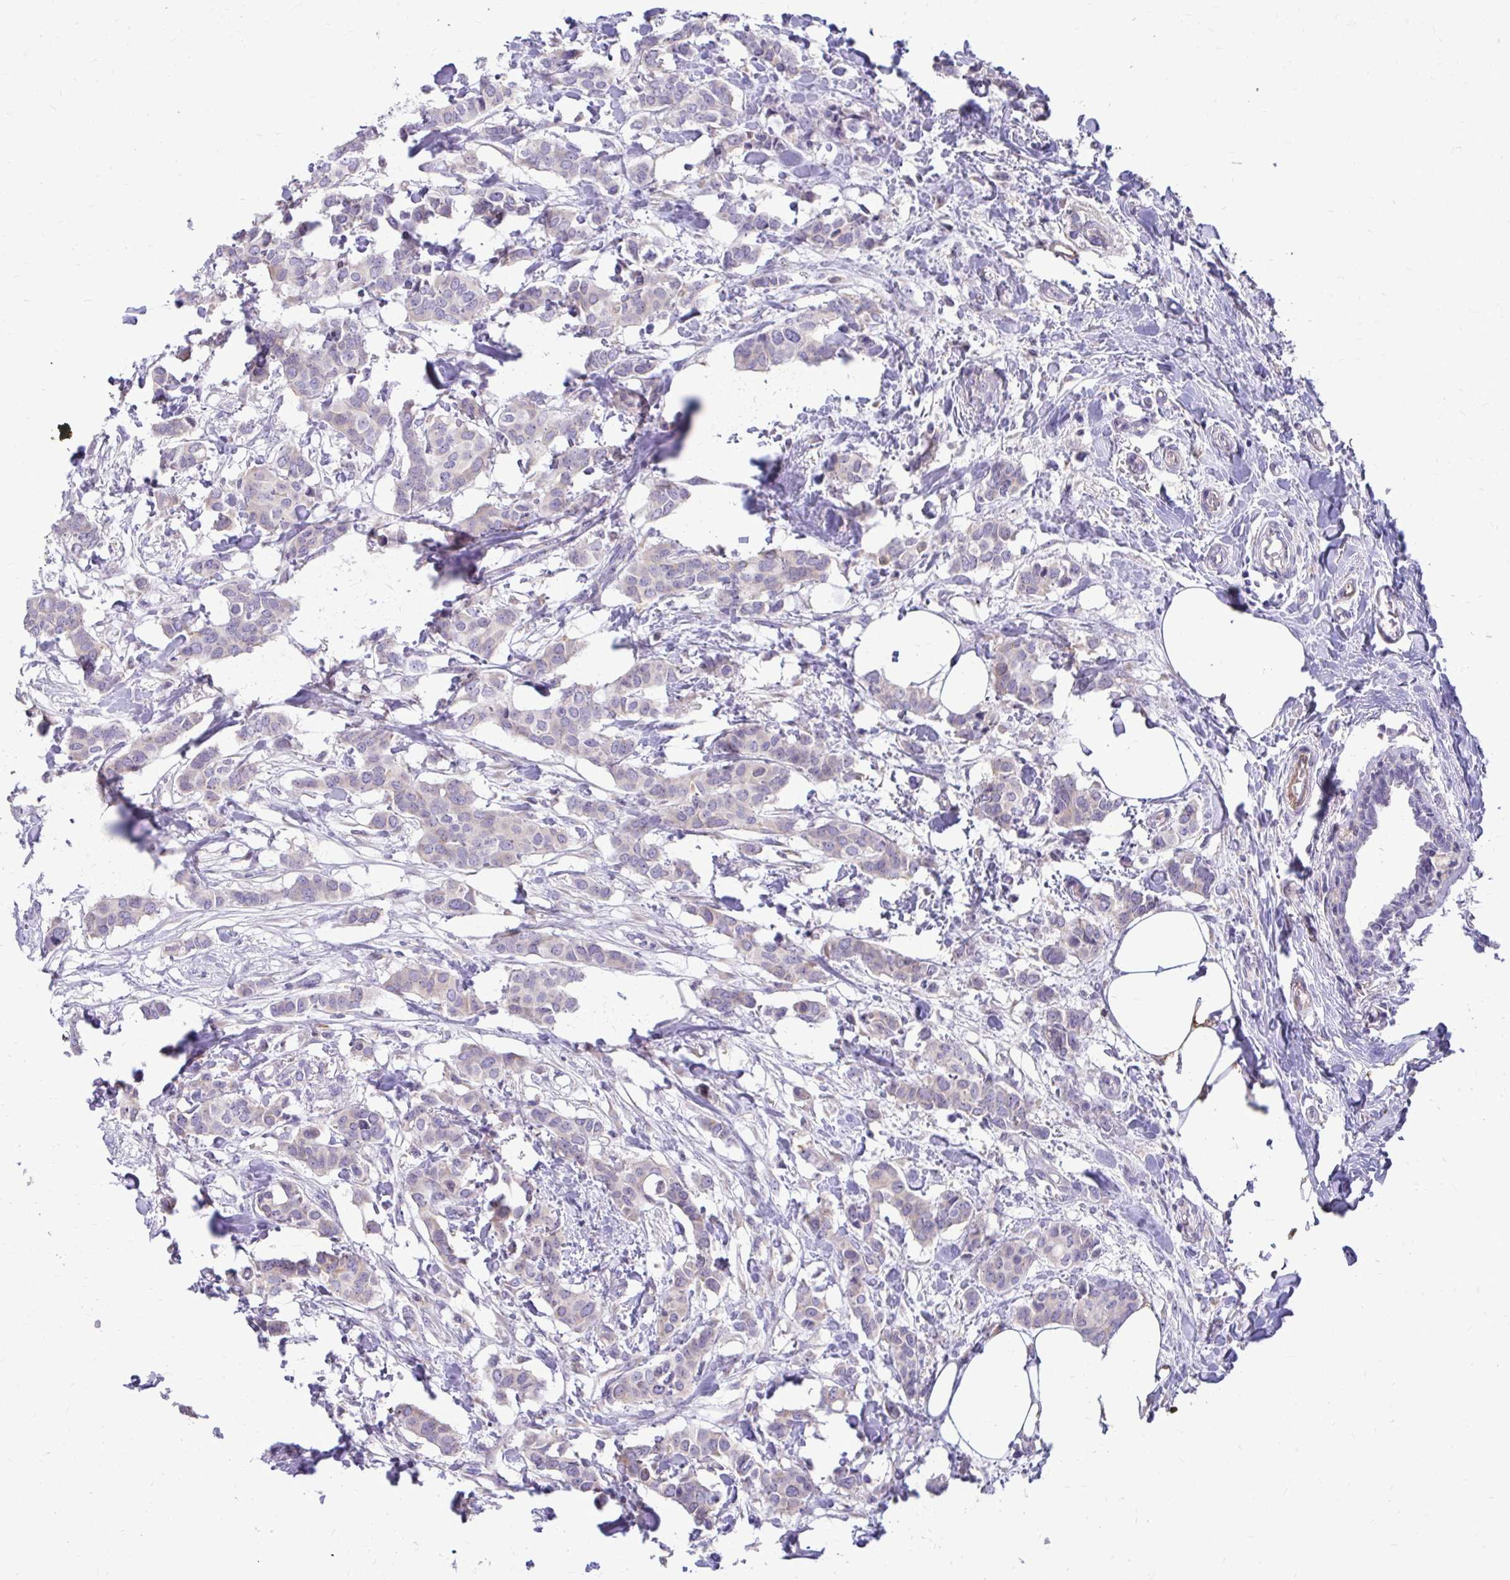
{"staining": {"intensity": "negative", "quantity": "none", "location": "none"}, "tissue": "breast cancer", "cell_type": "Tumor cells", "image_type": "cancer", "snomed": [{"axis": "morphology", "description": "Duct carcinoma"}, {"axis": "topography", "description": "Breast"}], "caption": "The immunohistochemistry (IHC) photomicrograph has no significant expression in tumor cells of intraductal carcinoma (breast) tissue.", "gene": "NIFK", "patient": {"sex": "female", "age": 62}}